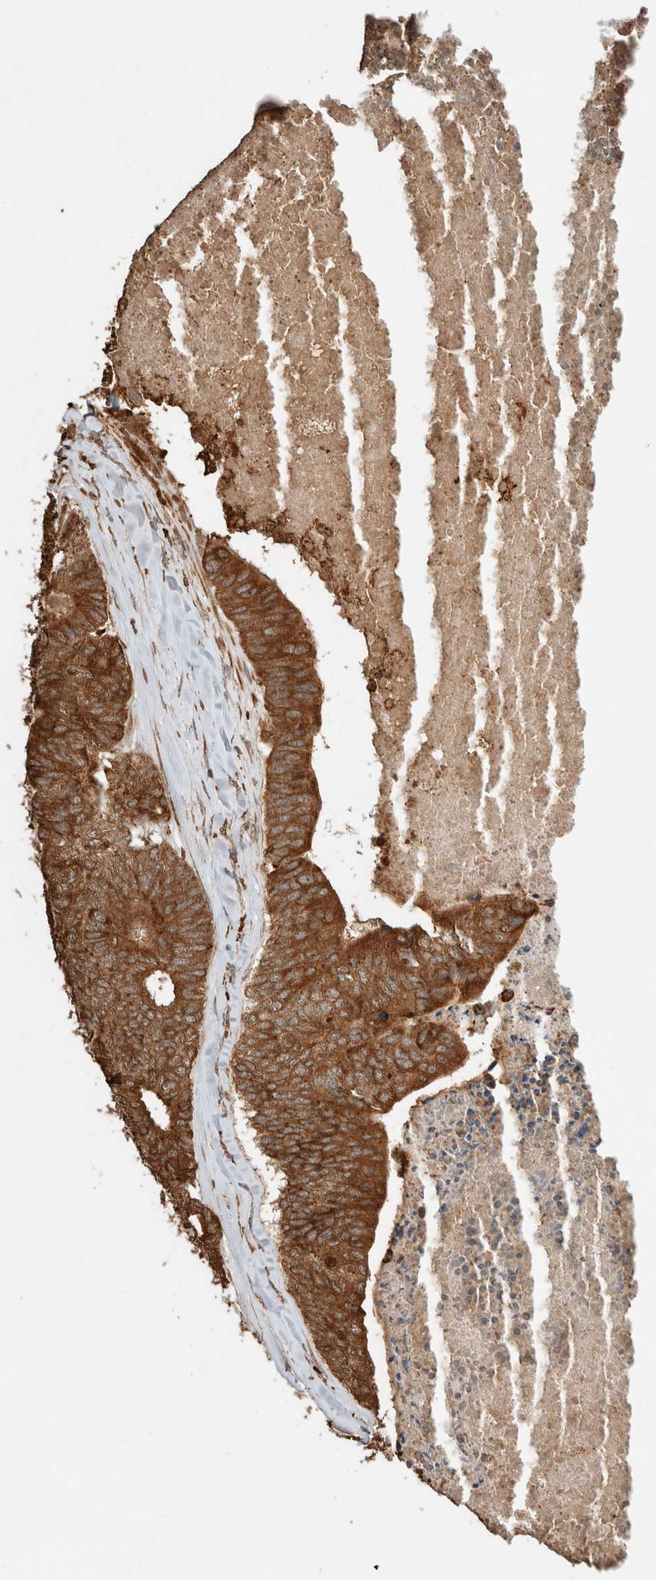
{"staining": {"intensity": "moderate", "quantity": ">75%", "location": "cytoplasmic/membranous"}, "tissue": "colorectal cancer", "cell_type": "Tumor cells", "image_type": "cancer", "snomed": [{"axis": "morphology", "description": "Adenocarcinoma, NOS"}, {"axis": "topography", "description": "Colon"}], "caption": "About >75% of tumor cells in colorectal cancer display moderate cytoplasmic/membranous protein positivity as visualized by brown immunohistochemical staining.", "gene": "ERAP1", "patient": {"sex": "female", "age": 67}}